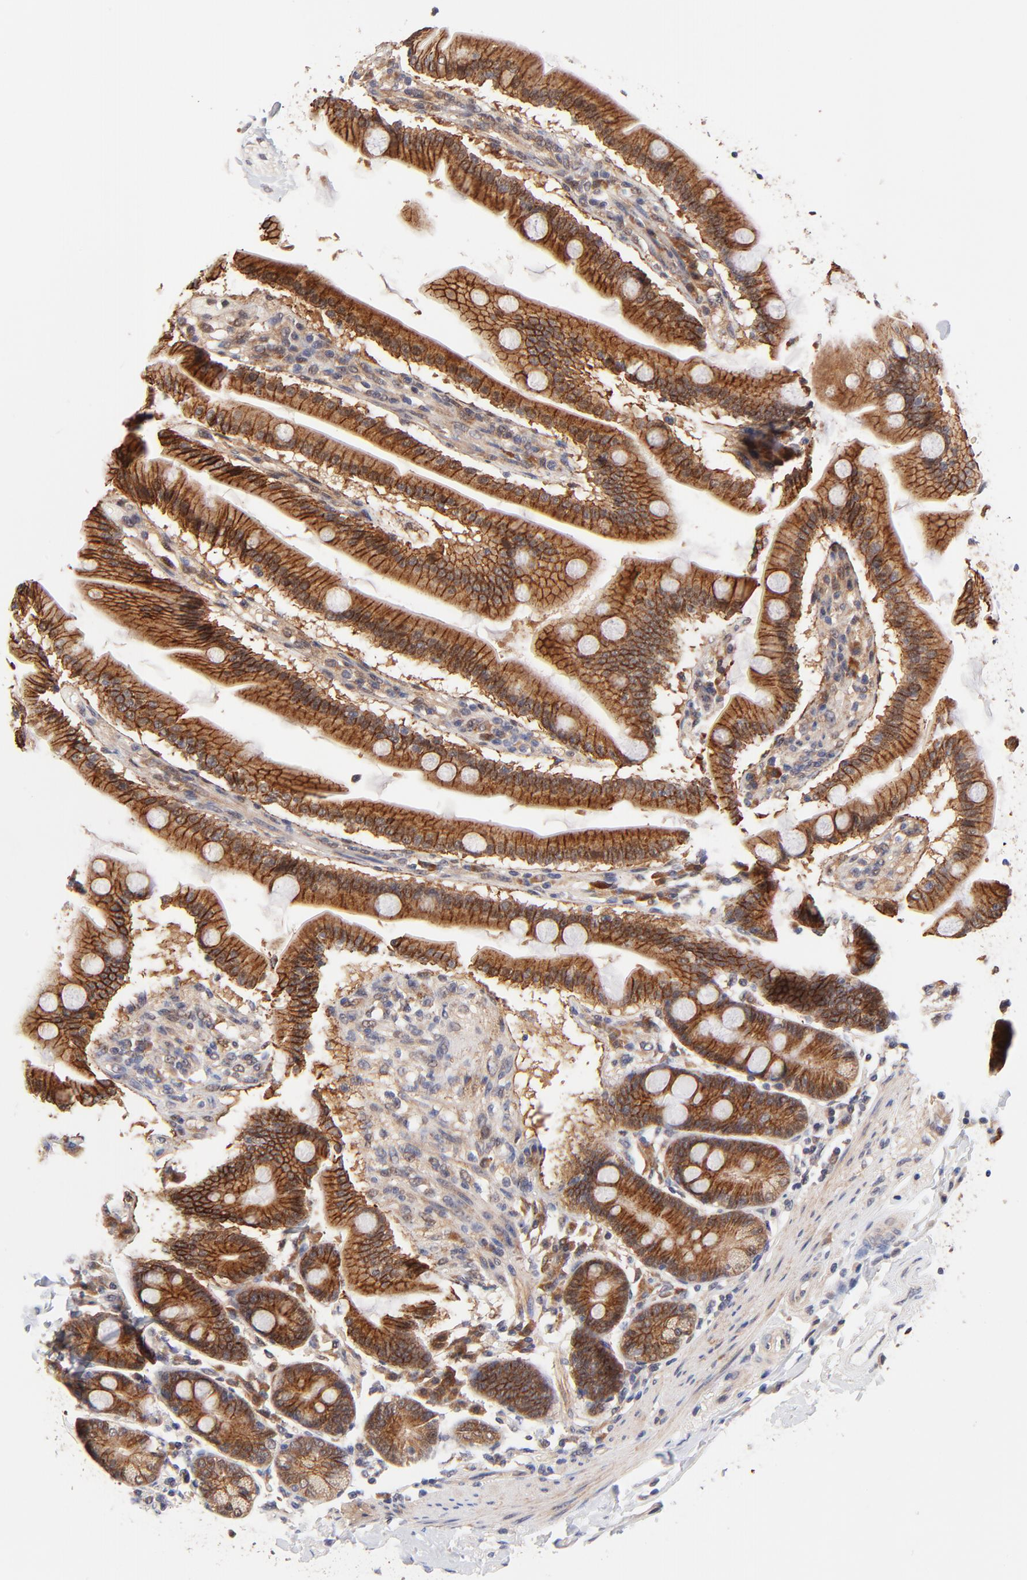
{"staining": {"intensity": "moderate", "quantity": ">75%", "location": "cytoplasmic/membranous"}, "tissue": "duodenum", "cell_type": "Glandular cells", "image_type": "normal", "snomed": [{"axis": "morphology", "description": "Normal tissue, NOS"}, {"axis": "topography", "description": "Duodenum"}], "caption": "This histopathology image exhibits IHC staining of unremarkable duodenum, with medium moderate cytoplasmic/membranous positivity in approximately >75% of glandular cells.", "gene": "TXNL1", "patient": {"sex": "female", "age": 64}}